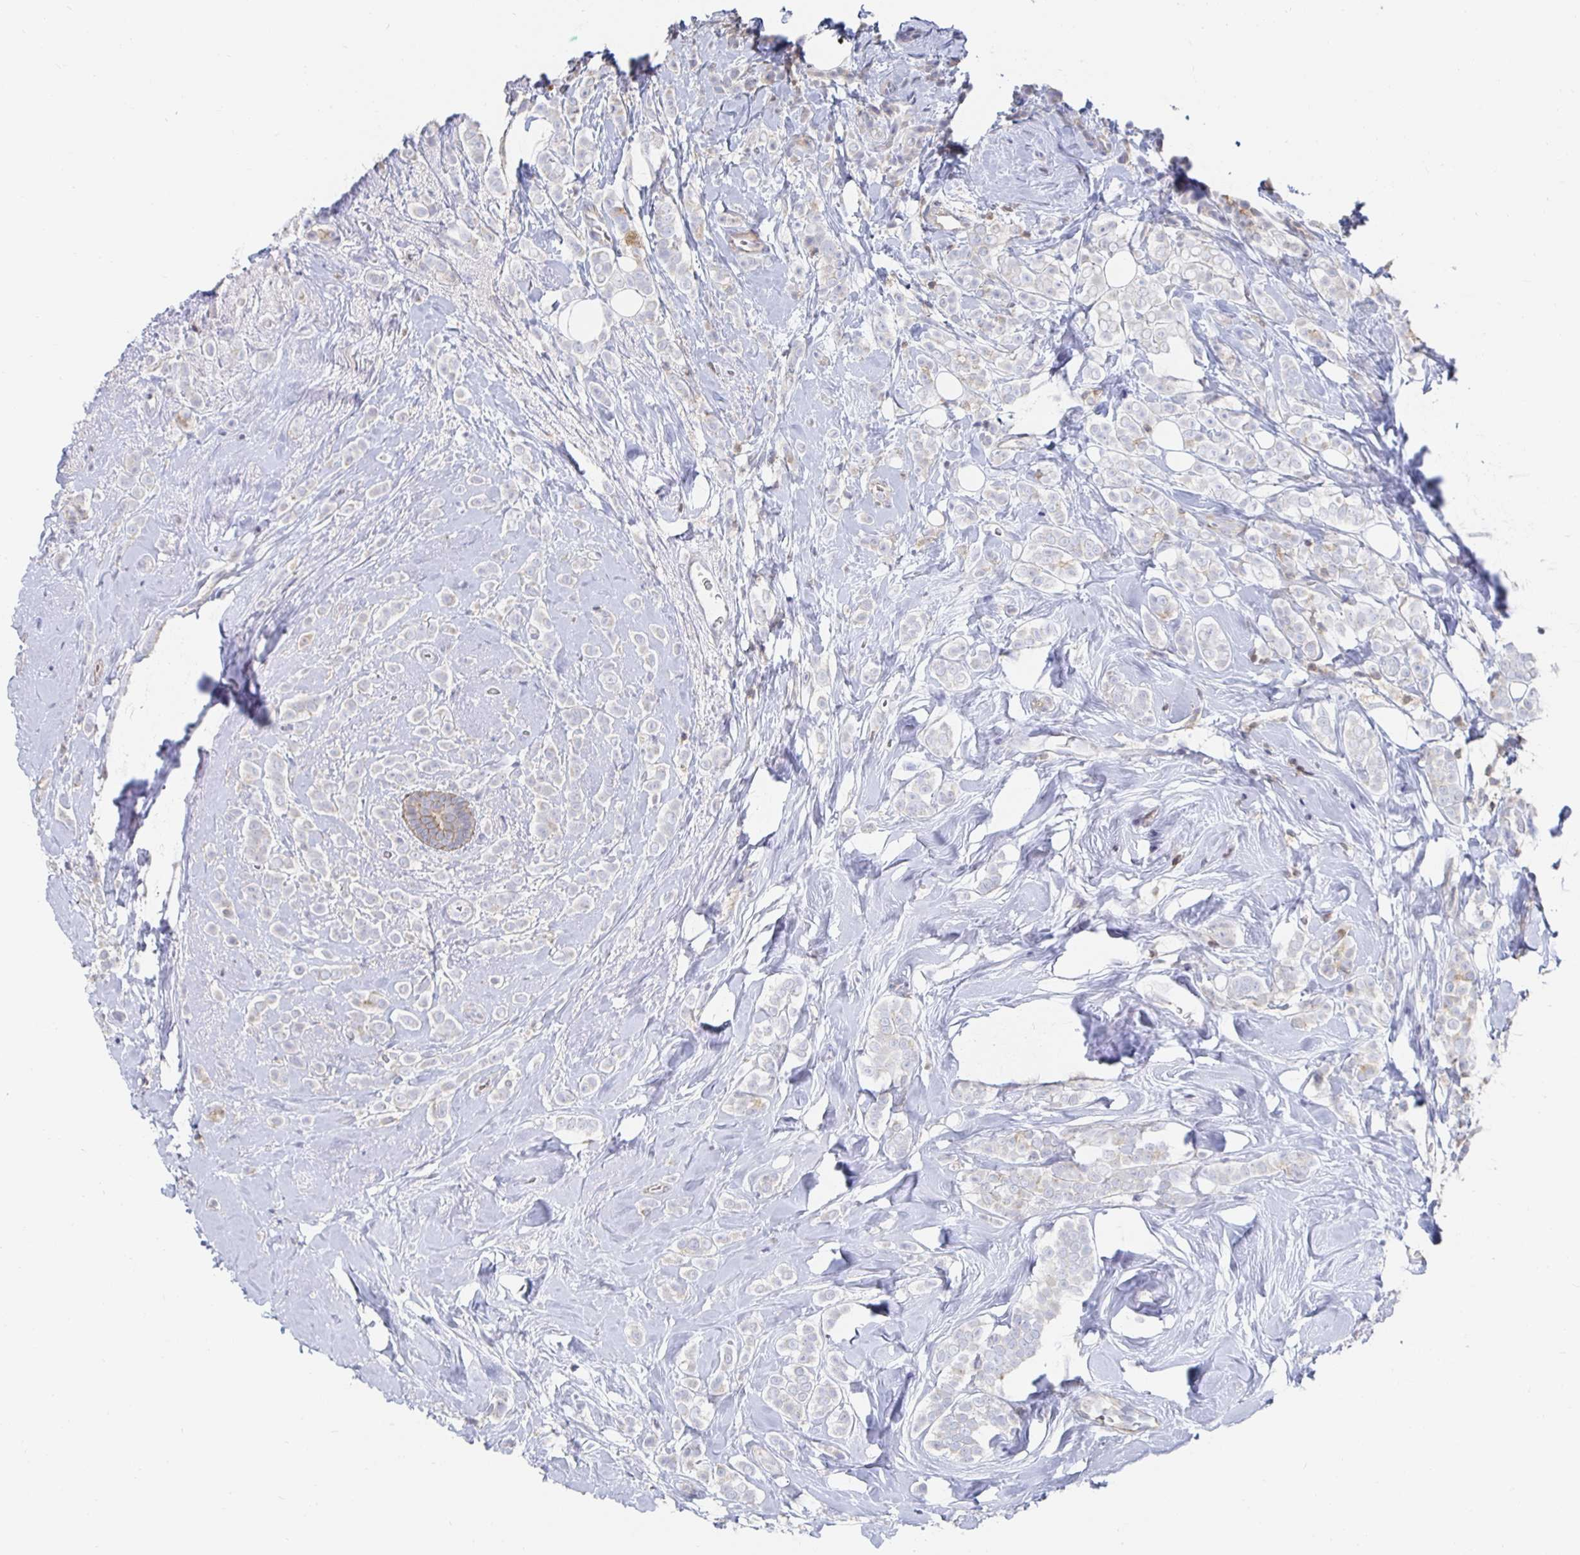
{"staining": {"intensity": "weak", "quantity": "<25%", "location": "cytoplasmic/membranous"}, "tissue": "breast cancer", "cell_type": "Tumor cells", "image_type": "cancer", "snomed": [{"axis": "morphology", "description": "Lobular carcinoma"}, {"axis": "topography", "description": "Breast"}], "caption": "Human lobular carcinoma (breast) stained for a protein using immunohistochemistry (IHC) exhibits no positivity in tumor cells.", "gene": "PIK3CD", "patient": {"sex": "female", "age": 49}}